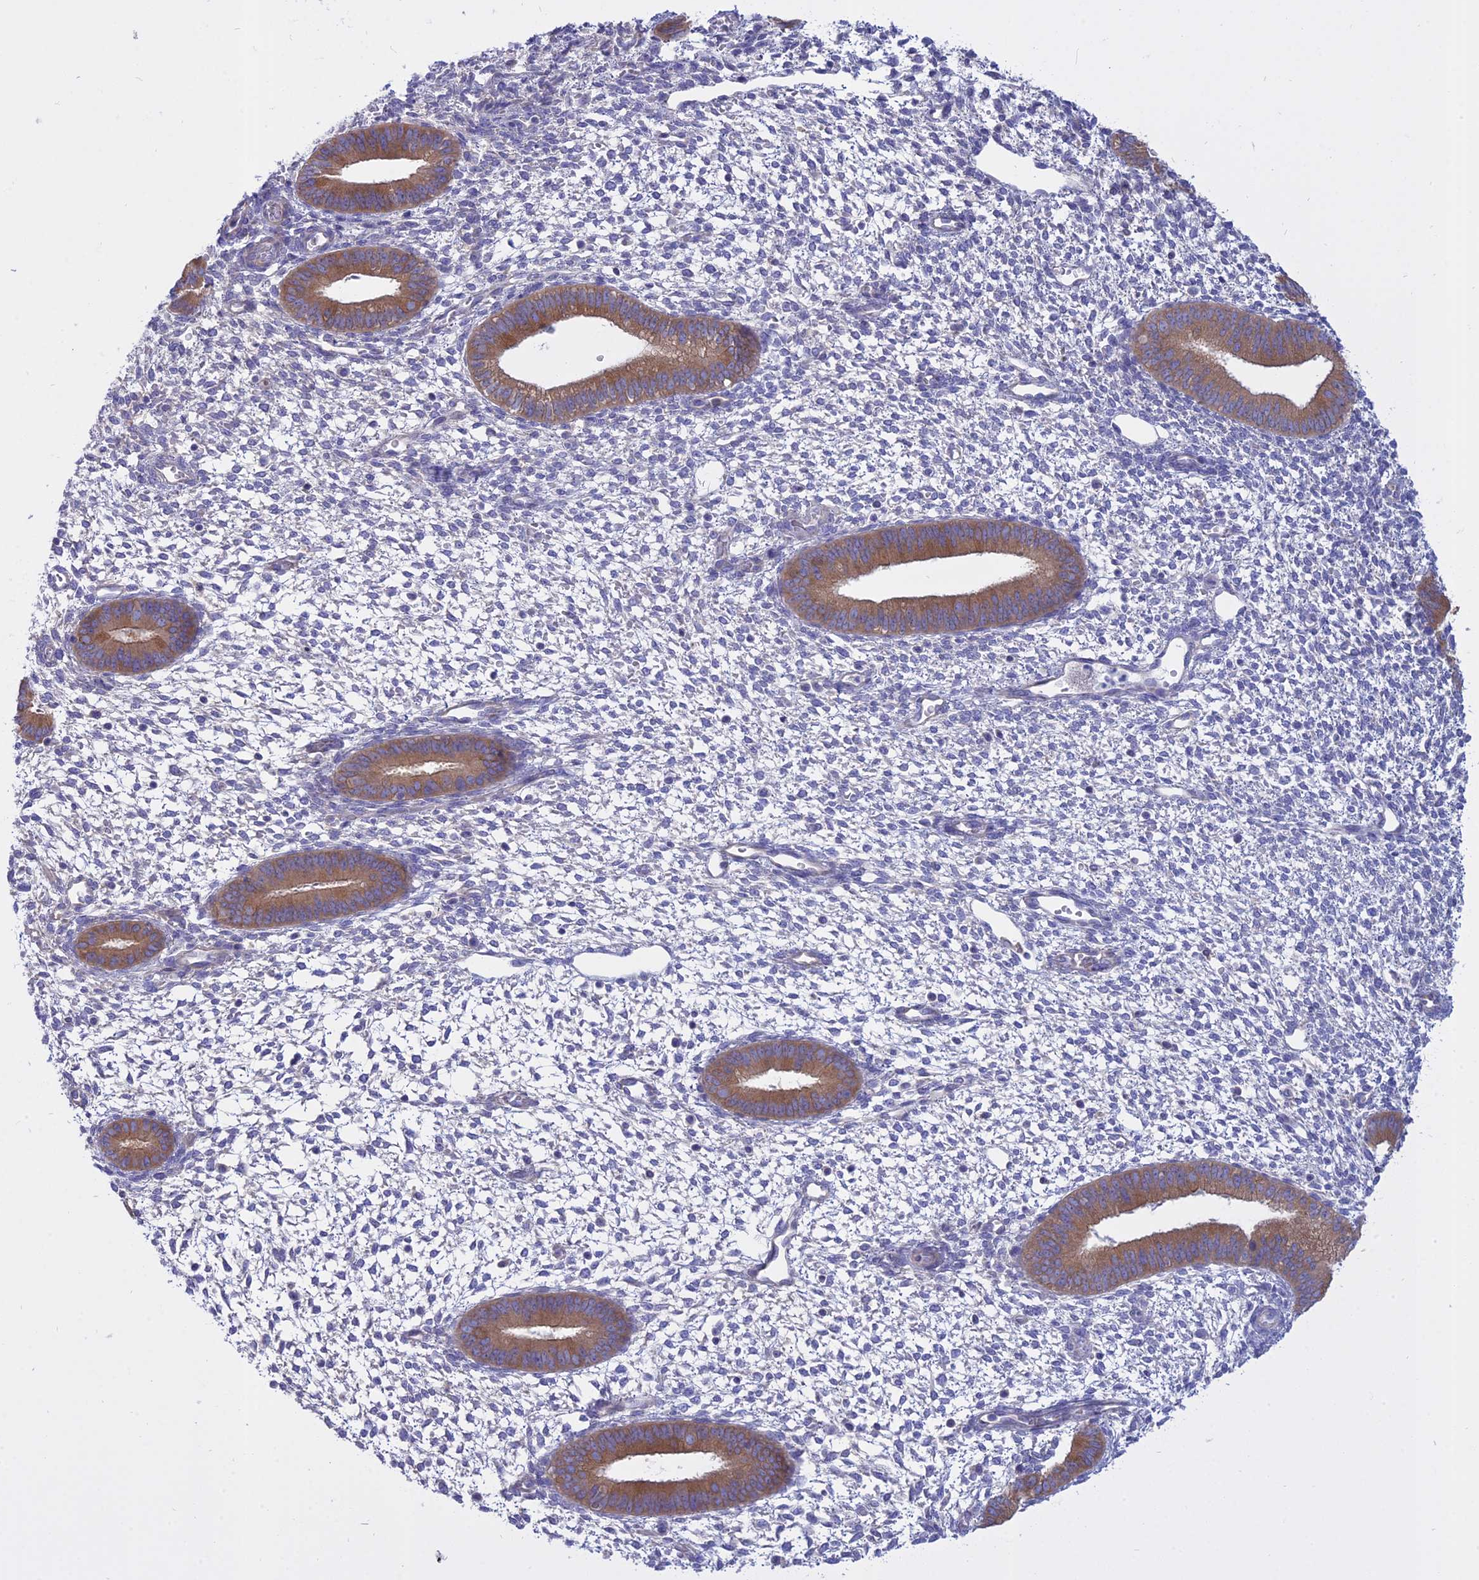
{"staining": {"intensity": "negative", "quantity": "none", "location": "none"}, "tissue": "endometrium", "cell_type": "Cells in endometrial stroma", "image_type": "normal", "snomed": [{"axis": "morphology", "description": "Normal tissue, NOS"}, {"axis": "topography", "description": "Endometrium"}], "caption": "Image shows no significant protein staining in cells in endometrial stroma of unremarkable endometrium.", "gene": "AHCYL1", "patient": {"sex": "female", "age": 46}}